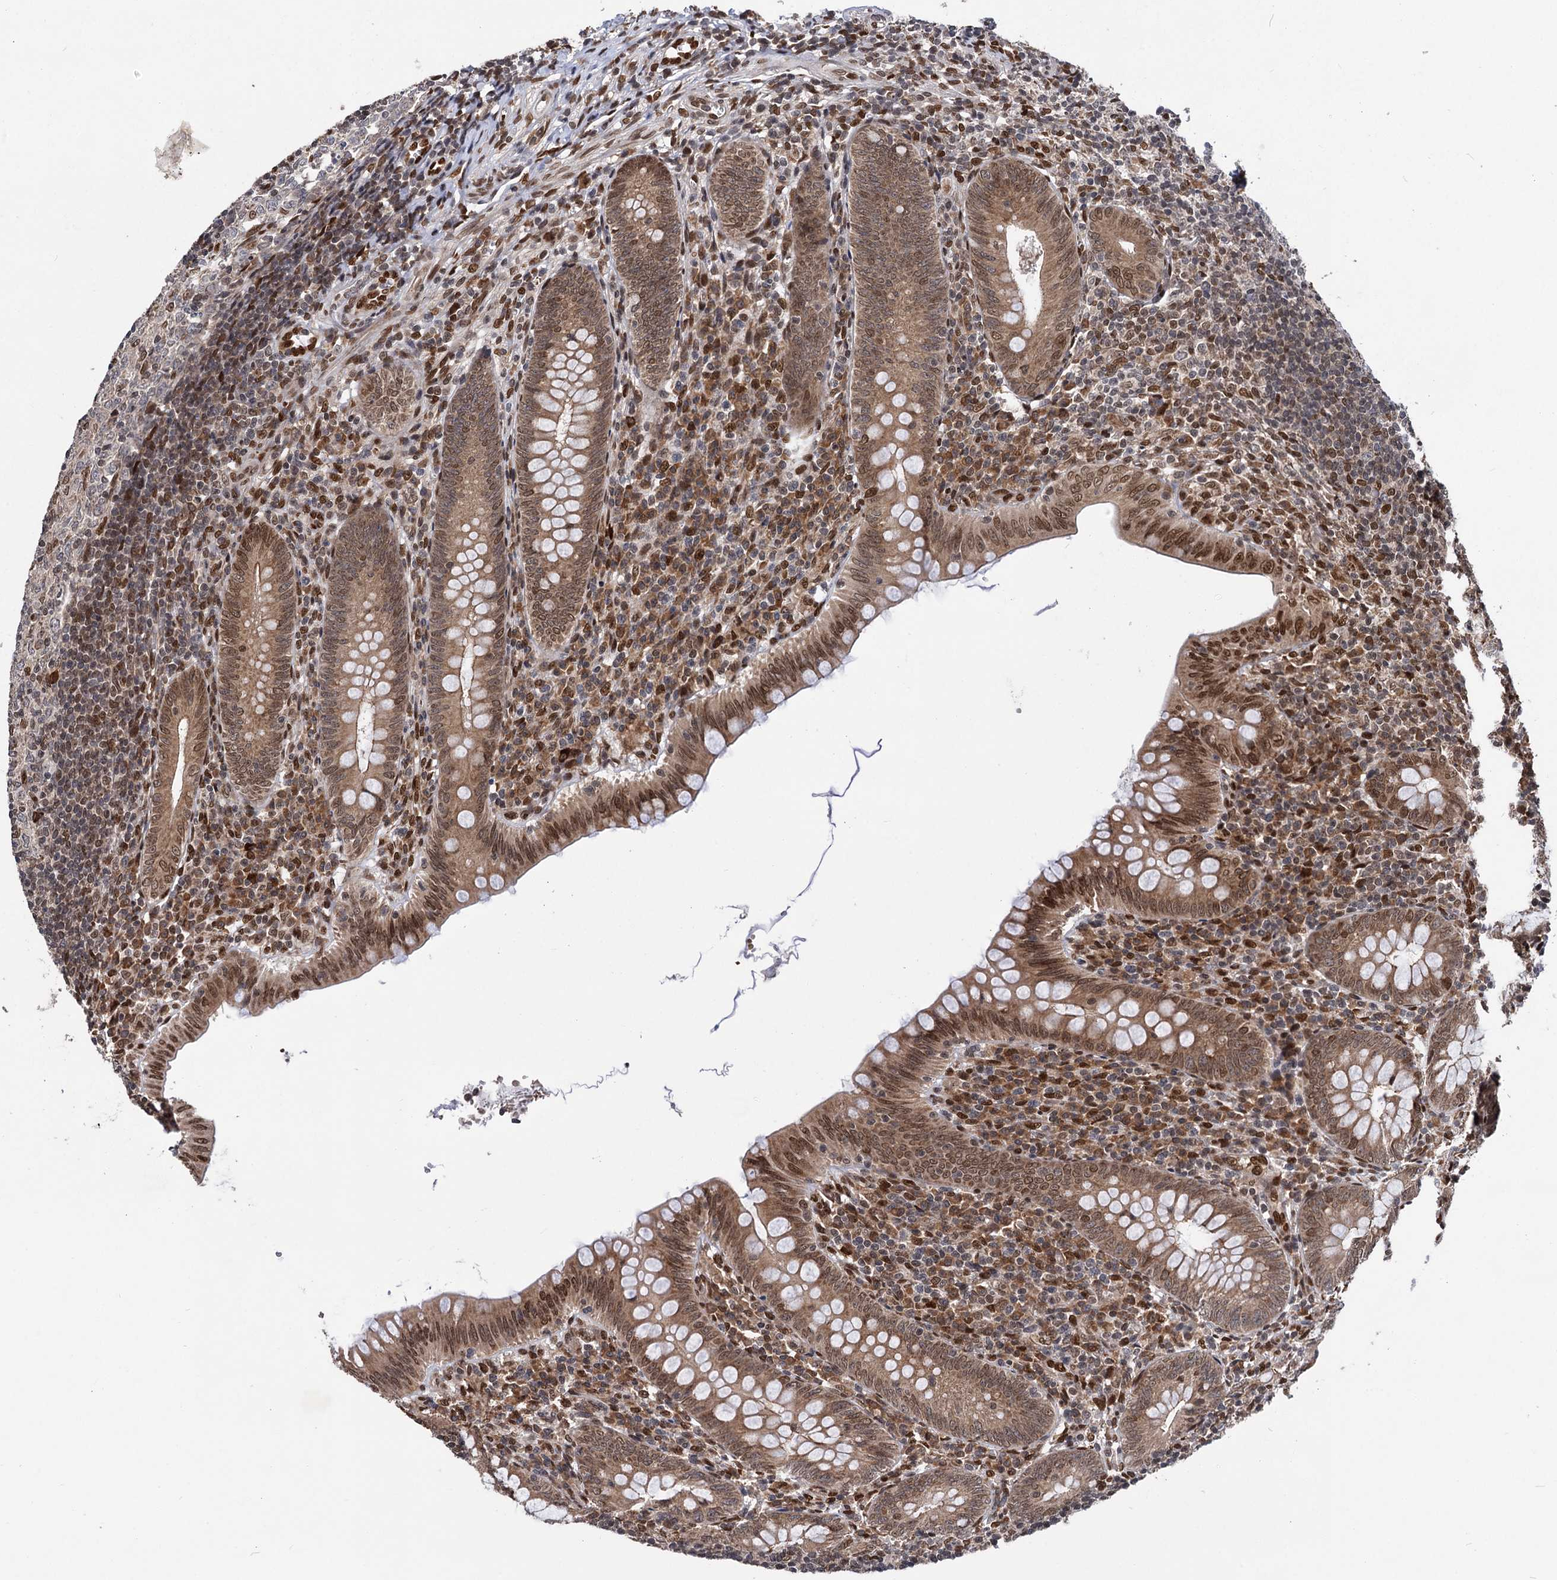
{"staining": {"intensity": "moderate", "quantity": ">75%", "location": "cytoplasmic/membranous,nuclear"}, "tissue": "appendix", "cell_type": "Glandular cells", "image_type": "normal", "snomed": [{"axis": "morphology", "description": "Normal tissue, NOS"}, {"axis": "topography", "description": "Appendix"}], "caption": "This image reveals unremarkable appendix stained with immunohistochemistry (IHC) to label a protein in brown. The cytoplasmic/membranous,nuclear of glandular cells show moderate positivity for the protein. Nuclei are counter-stained blue.", "gene": "MESD", "patient": {"sex": "male", "age": 14}}